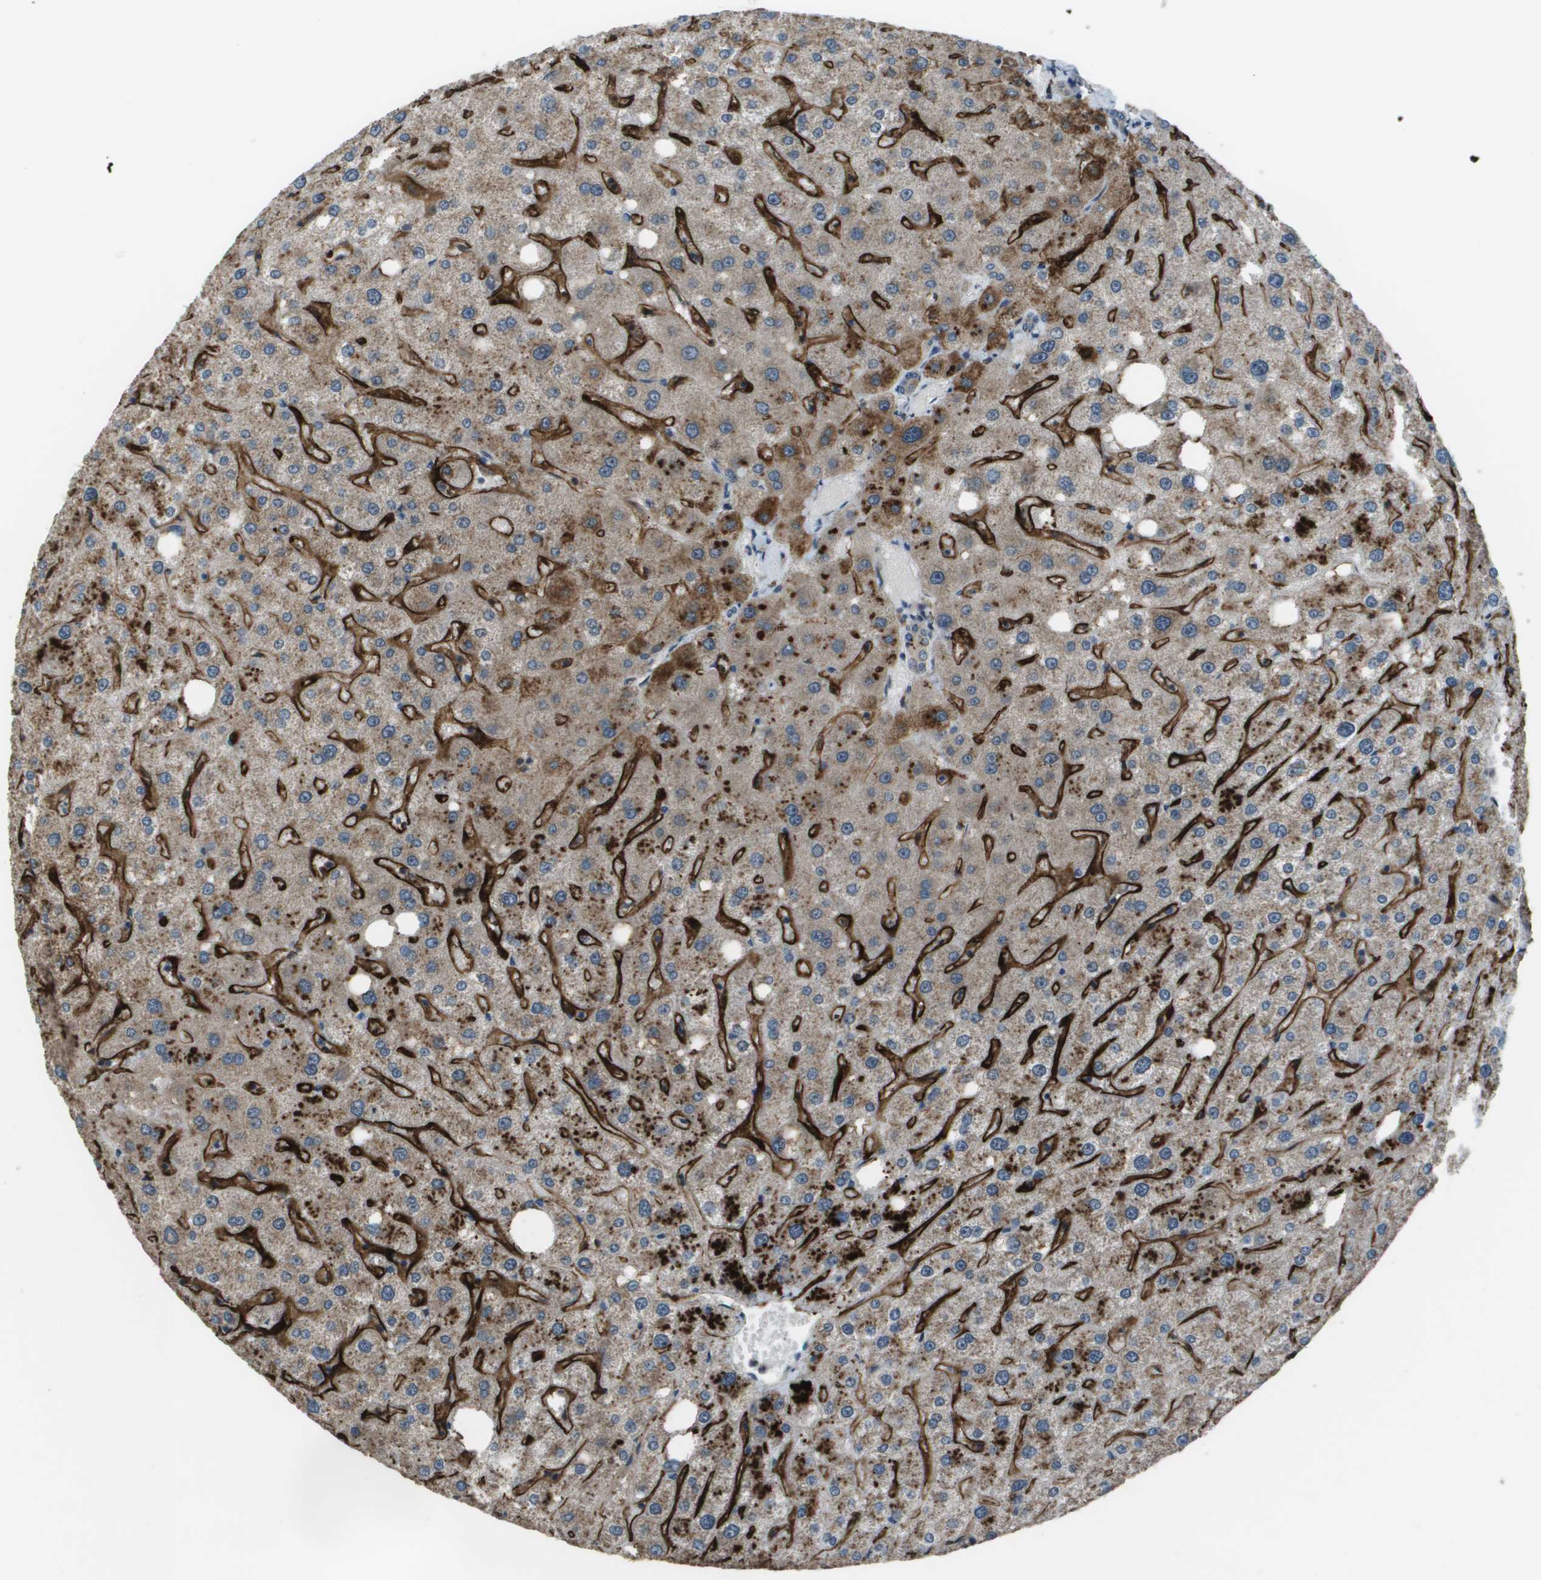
{"staining": {"intensity": "negative", "quantity": "none", "location": "none"}, "tissue": "liver", "cell_type": "Cholangiocytes", "image_type": "normal", "snomed": [{"axis": "morphology", "description": "Normal tissue, NOS"}, {"axis": "topography", "description": "Liver"}], "caption": "A photomicrograph of human liver is negative for staining in cholangiocytes. Nuclei are stained in blue.", "gene": "GOSR2", "patient": {"sex": "male", "age": 73}}